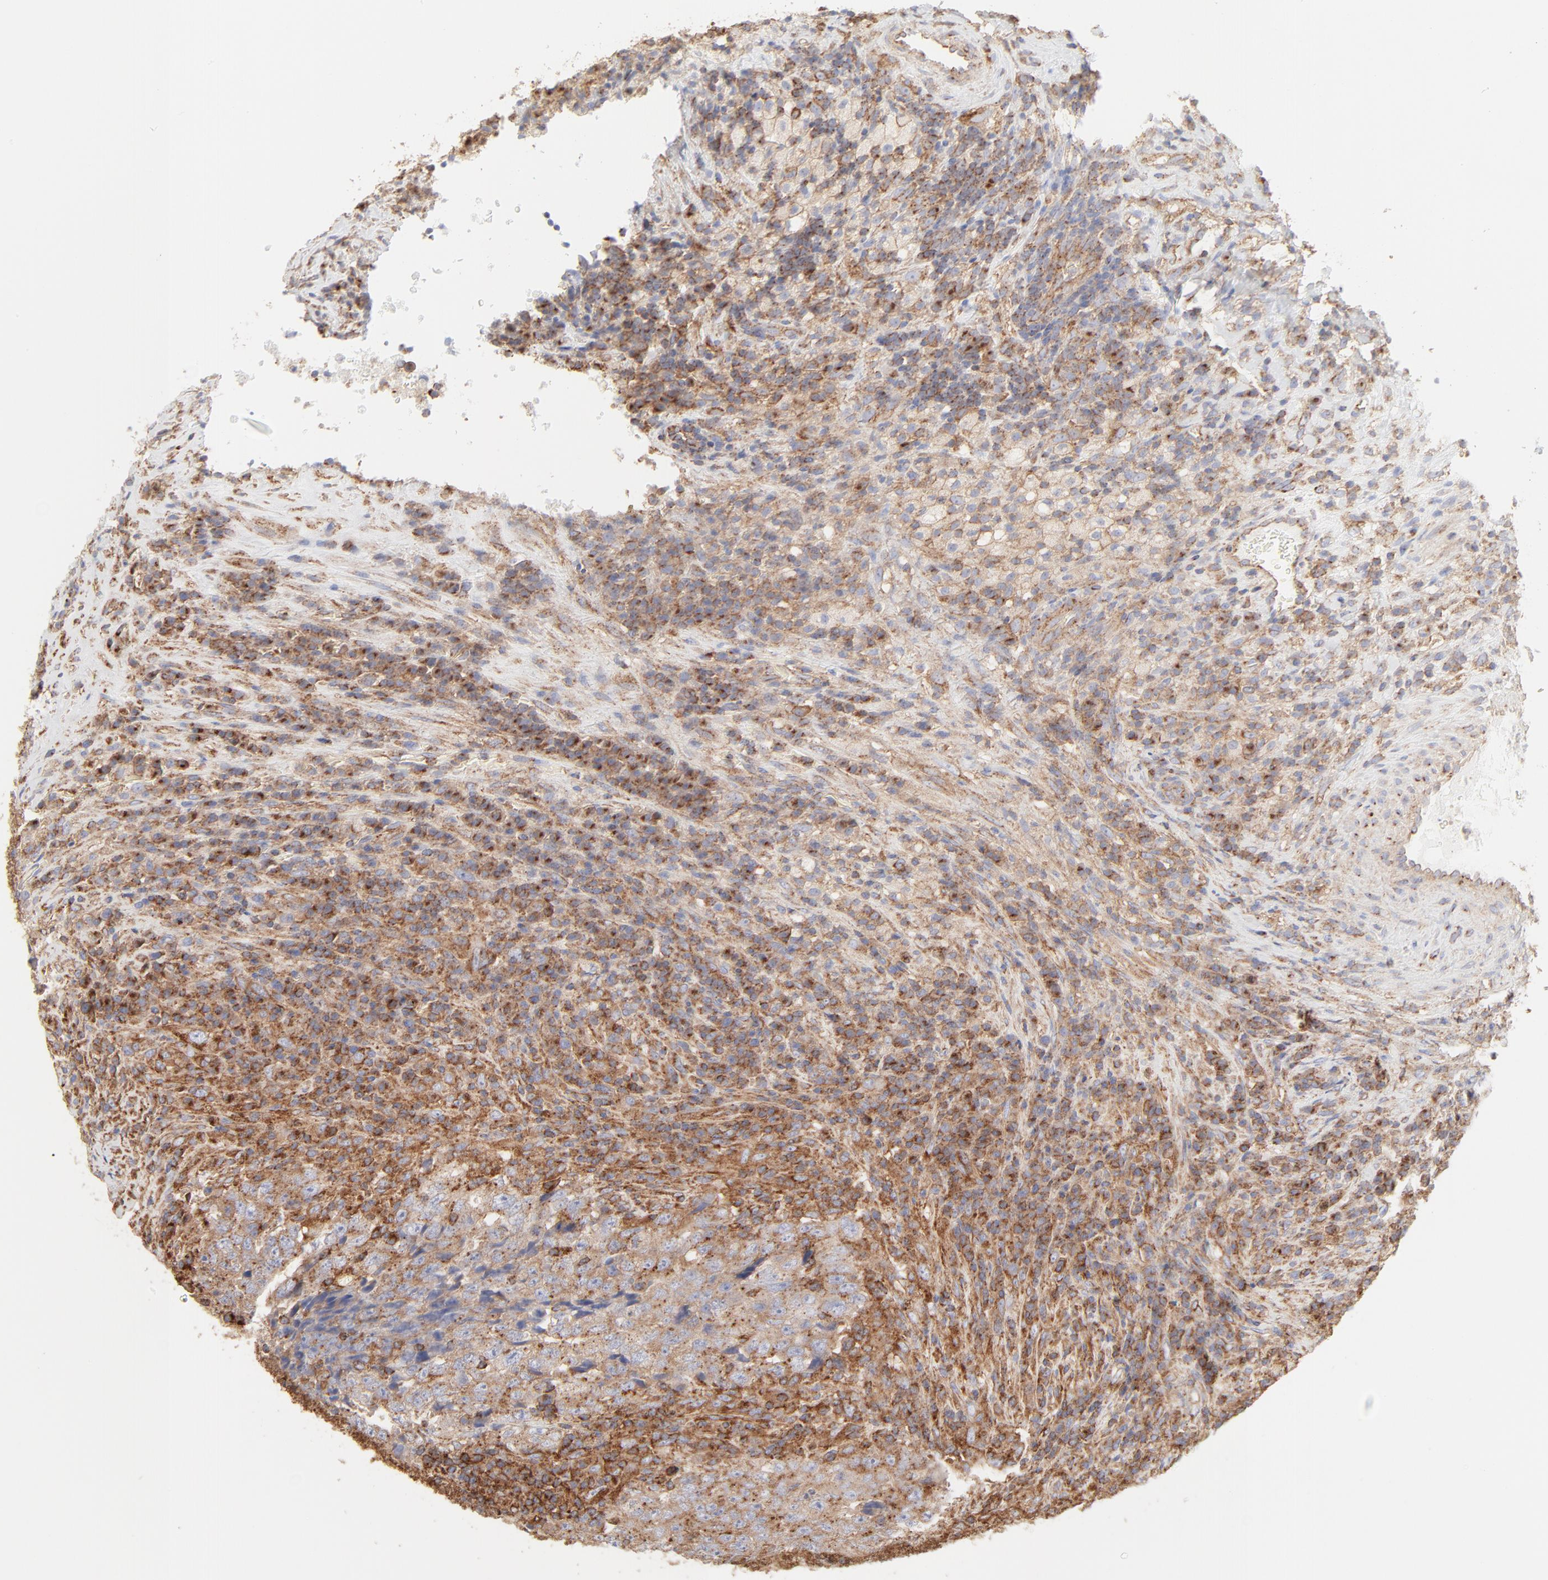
{"staining": {"intensity": "moderate", "quantity": ">75%", "location": "cytoplasmic/membranous"}, "tissue": "testis cancer", "cell_type": "Tumor cells", "image_type": "cancer", "snomed": [{"axis": "morphology", "description": "Necrosis, NOS"}, {"axis": "morphology", "description": "Carcinoma, Embryonal, NOS"}, {"axis": "topography", "description": "Testis"}], "caption": "There is medium levels of moderate cytoplasmic/membranous staining in tumor cells of testis cancer (embryonal carcinoma), as demonstrated by immunohistochemical staining (brown color).", "gene": "CLTB", "patient": {"sex": "male", "age": 19}}